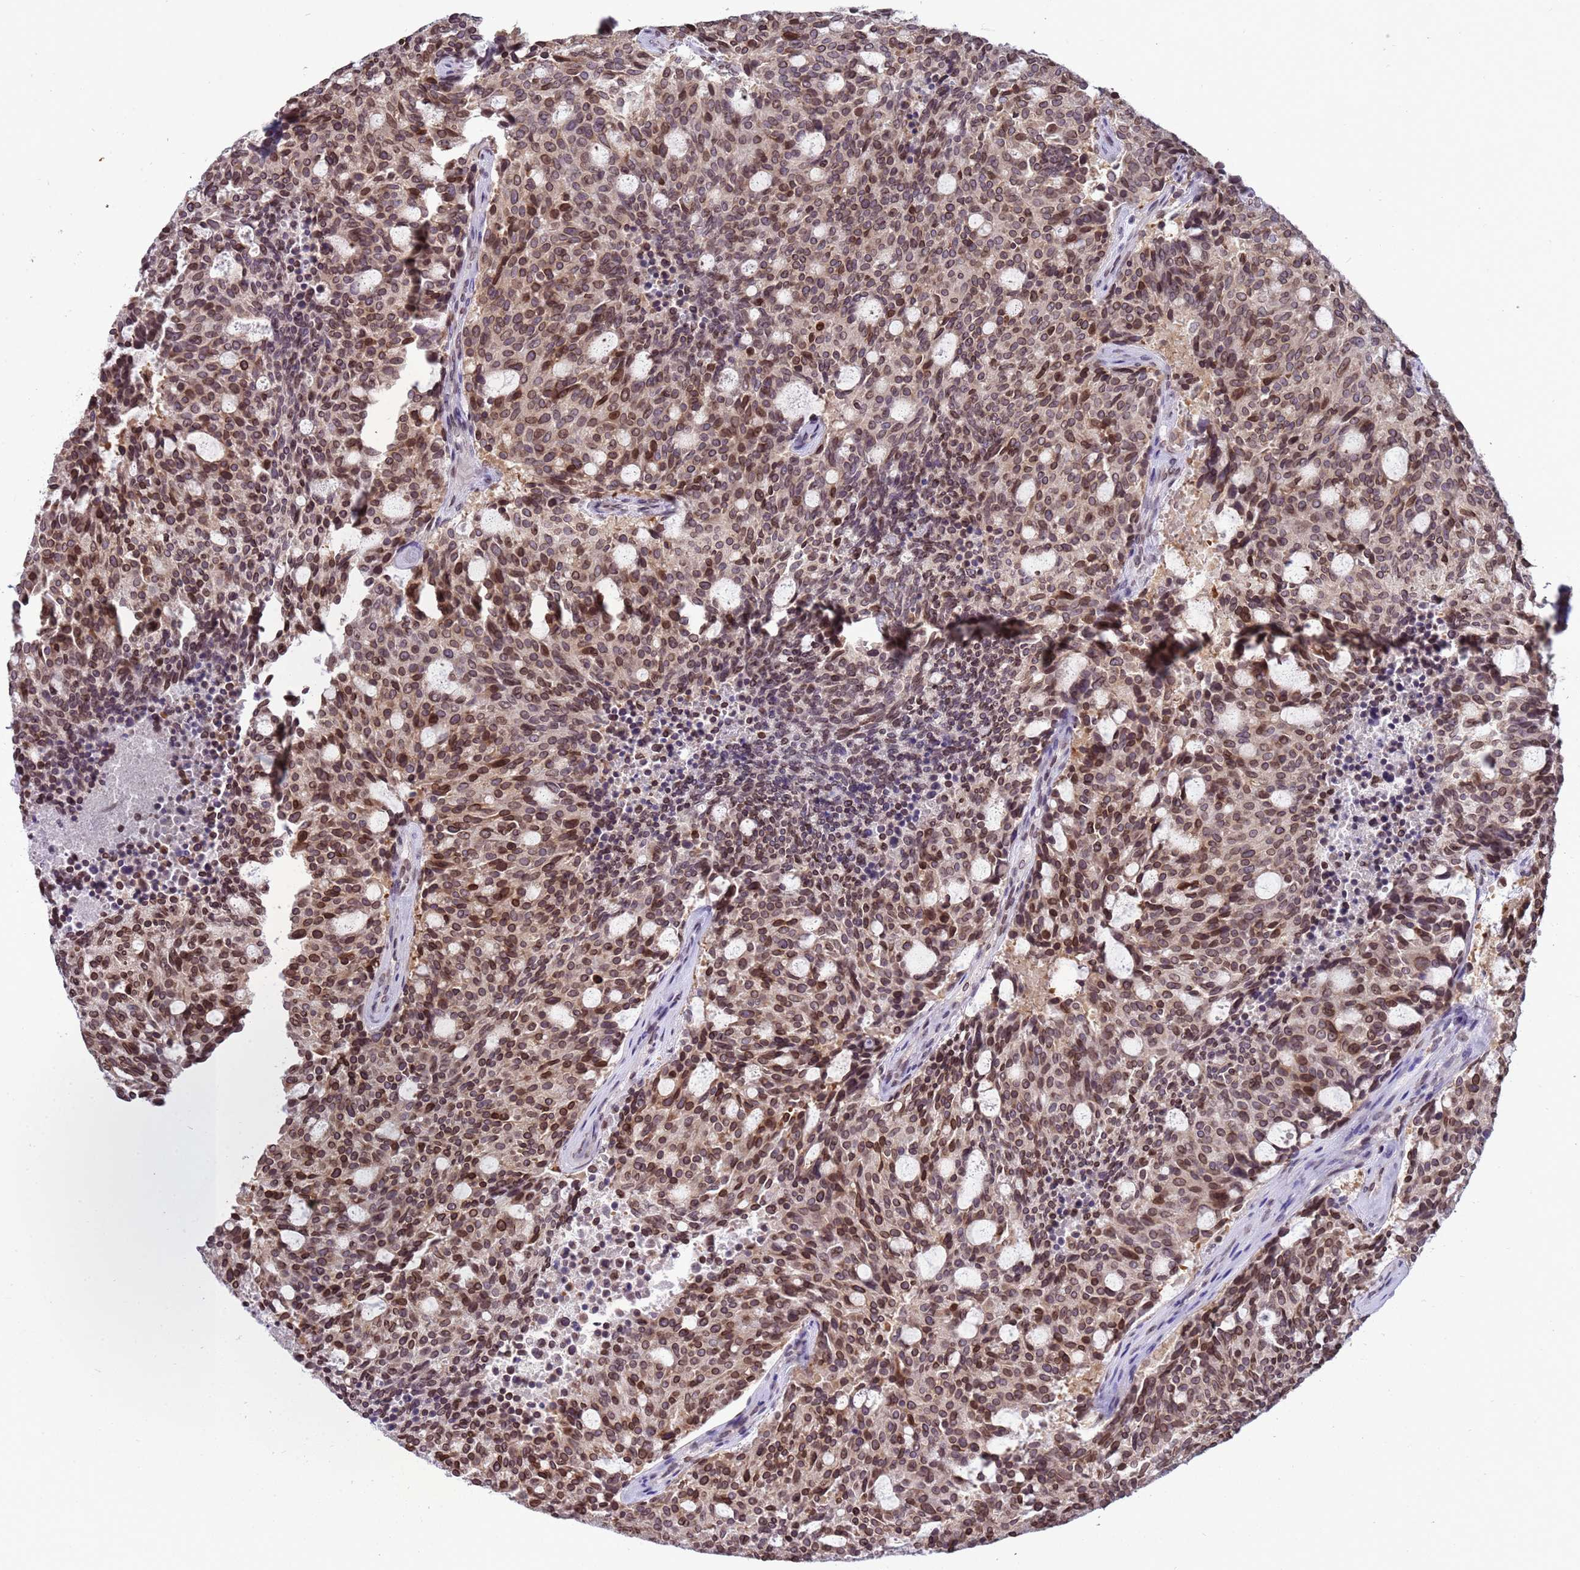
{"staining": {"intensity": "moderate", "quantity": ">75%", "location": "cytoplasmic/membranous,nuclear"}, "tissue": "carcinoid", "cell_type": "Tumor cells", "image_type": "cancer", "snomed": [{"axis": "morphology", "description": "Carcinoid, malignant, NOS"}, {"axis": "topography", "description": "Pancreas"}], "caption": "Approximately >75% of tumor cells in carcinoid reveal moderate cytoplasmic/membranous and nuclear protein expression as visualized by brown immunohistochemical staining.", "gene": "DHX37", "patient": {"sex": "female", "age": 54}}